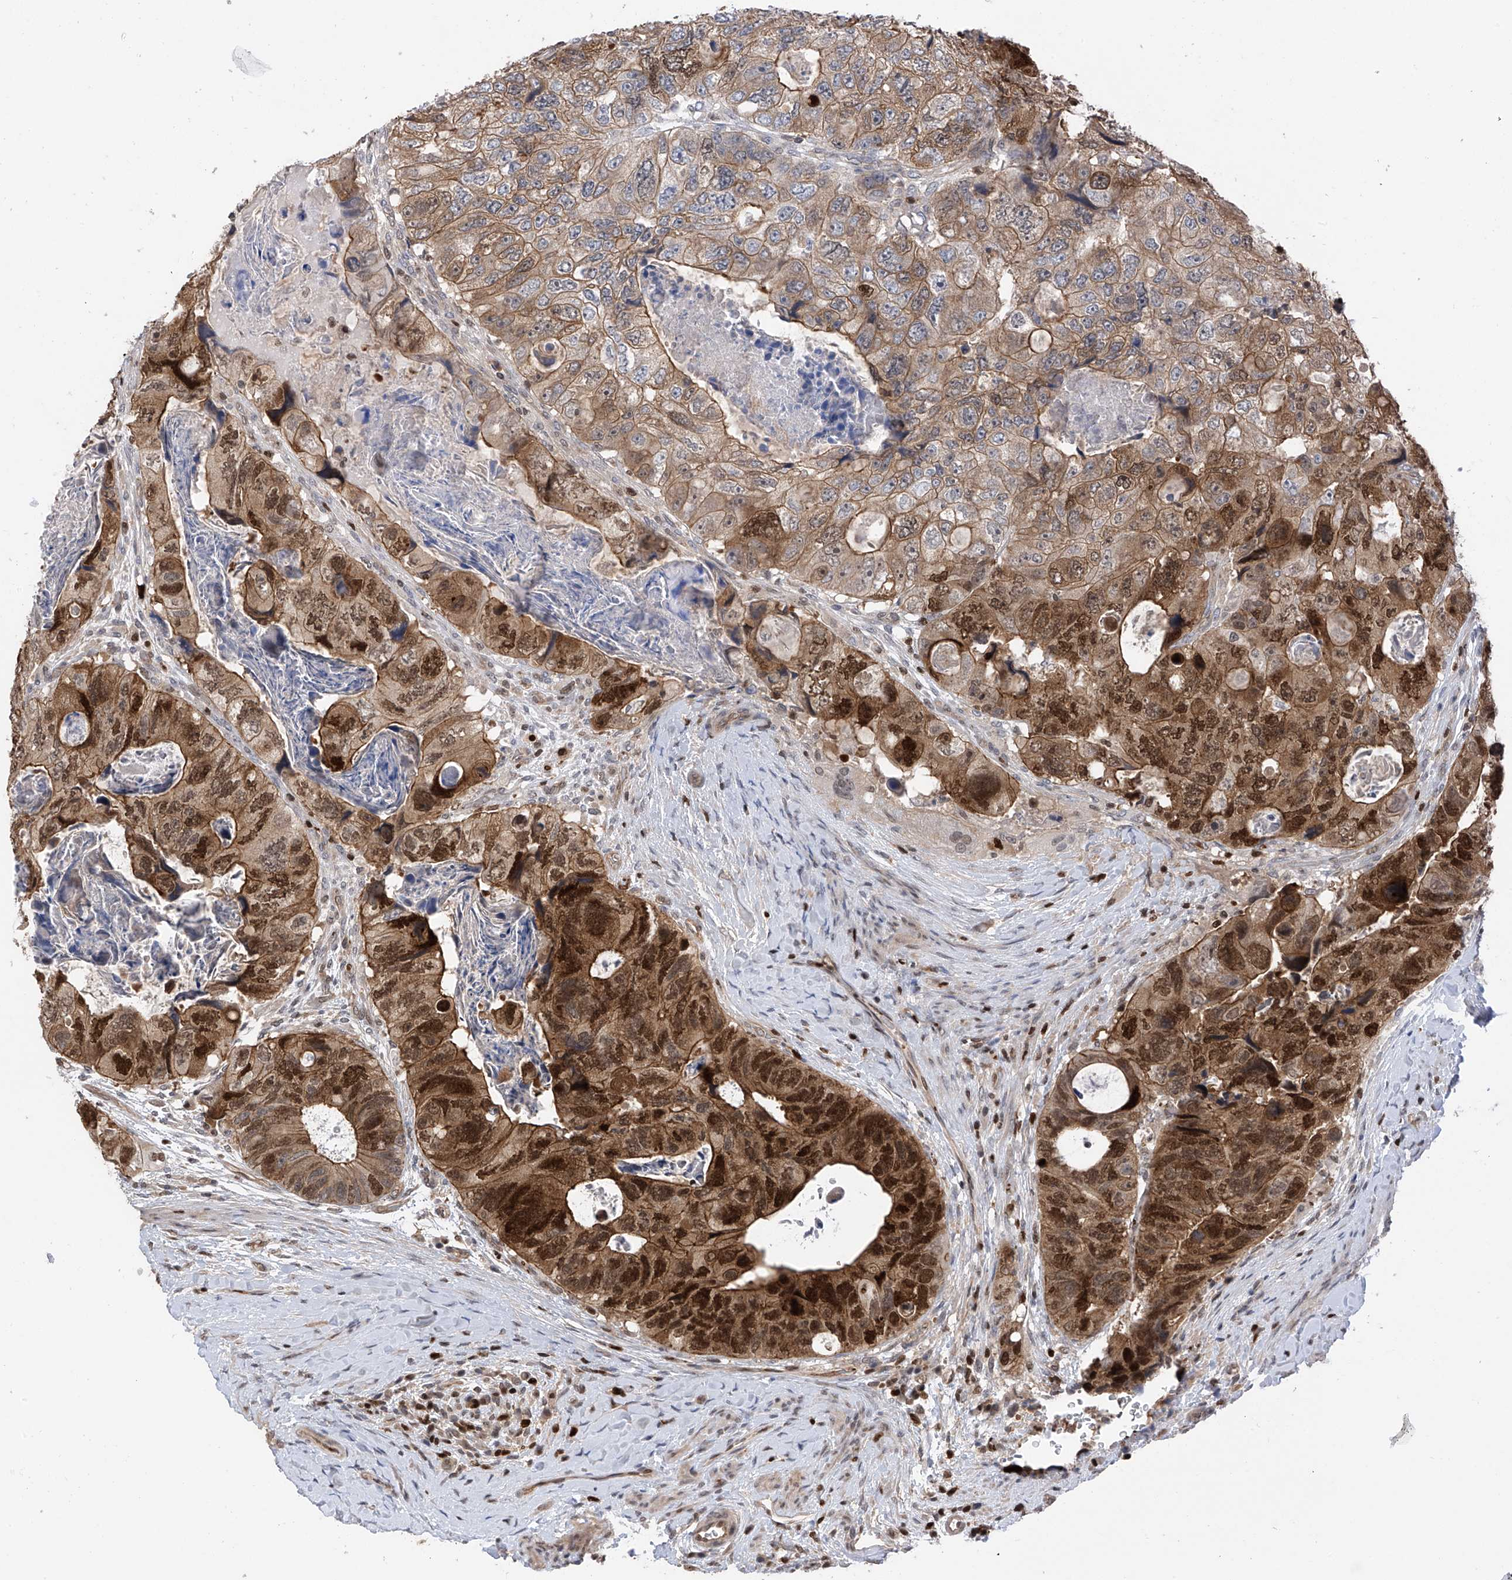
{"staining": {"intensity": "strong", "quantity": "25%-75%", "location": "cytoplasmic/membranous,nuclear"}, "tissue": "colorectal cancer", "cell_type": "Tumor cells", "image_type": "cancer", "snomed": [{"axis": "morphology", "description": "Adenocarcinoma, NOS"}, {"axis": "topography", "description": "Rectum"}], "caption": "Colorectal cancer was stained to show a protein in brown. There is high levels of strong cytoplasmic/membranous and nuclear positivity in approximately 25%-75% of tumor cells.", "gene": "DNAJC9", "patient": {"sex": "male", "age": 59}}